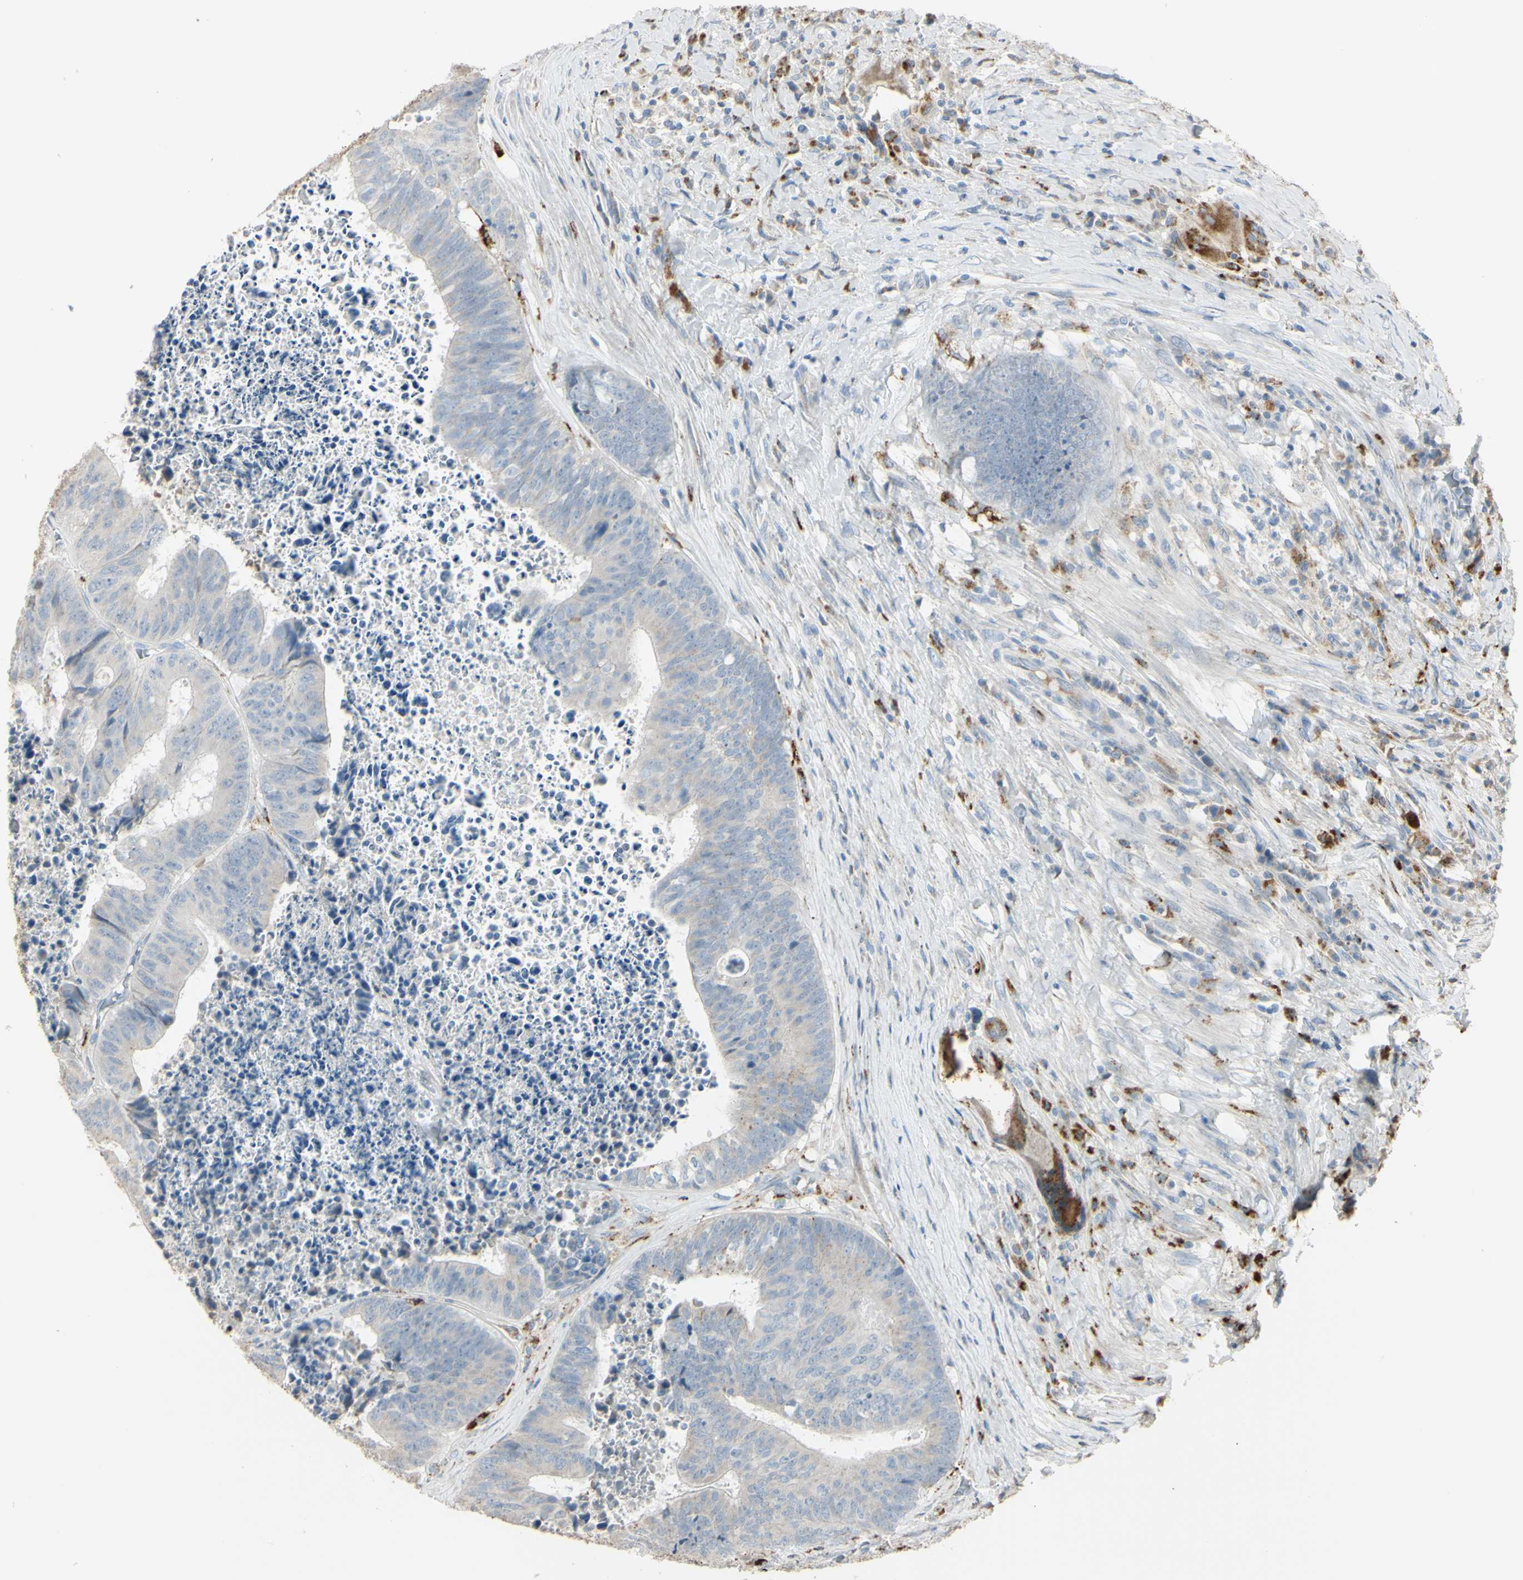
{"staining": {"intensity": "weak", "quantity": ">75%", "location": "cytoplasmic/membranous"}, "tissue": "colorectal cancer", "cell_type": "Tumor cells", "image_type": "cancer", "snomed": [{"axis": "morphology", "description": "Adenocarcinoma, NOS"}, {"axis": "topography", "description": "Rectum"}], "caption": "Colorectal adenocarcinoma stained for a protein (brown) exhibits weak cytoplasmic/membranous positive staining in approximately >75% of tumor cells.", "gene": "ANGPTL1", "patient": {"sex": "male", "age": 72}}